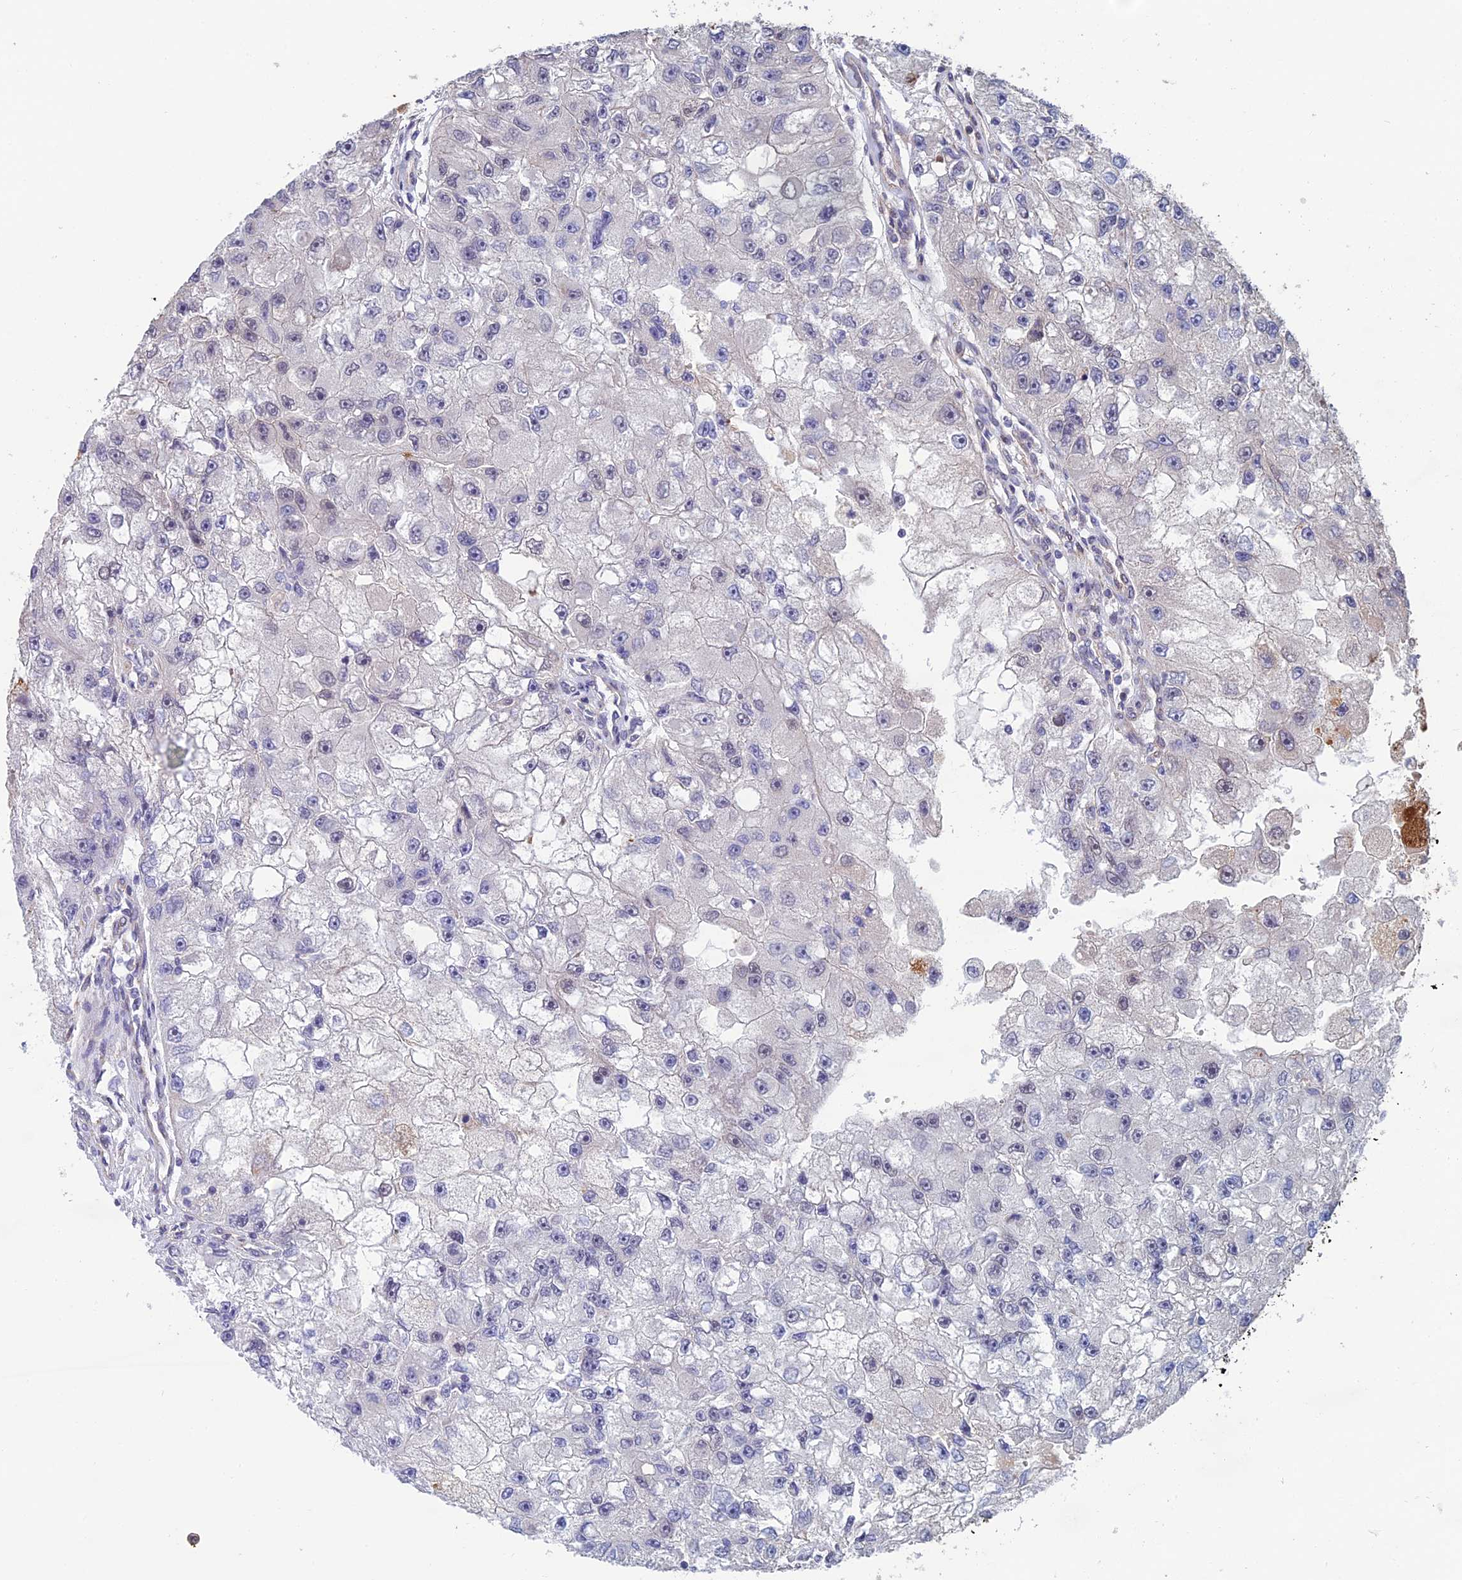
{"staining": {"intensity": "negative", "quantity": "none", "location": "none"}, "tissue": "renal cancer", "cell_type": "Tumor cells", "image_type": "cancer", "snomed": [{"axis": "morphology", "description": "Adenocarcinoma, NOS"}, {"axis": "topography", "description": "Kidney"}], "caption": "IHC micrograph of neoplastic tissue: human renal adenocarcinoma stained with DAB (3,3'-diaminobenzidine) shows no significant protein expression in tumor cells.", "gene": "CCDC183", "patient": {"sex": "male", "age": 63}}